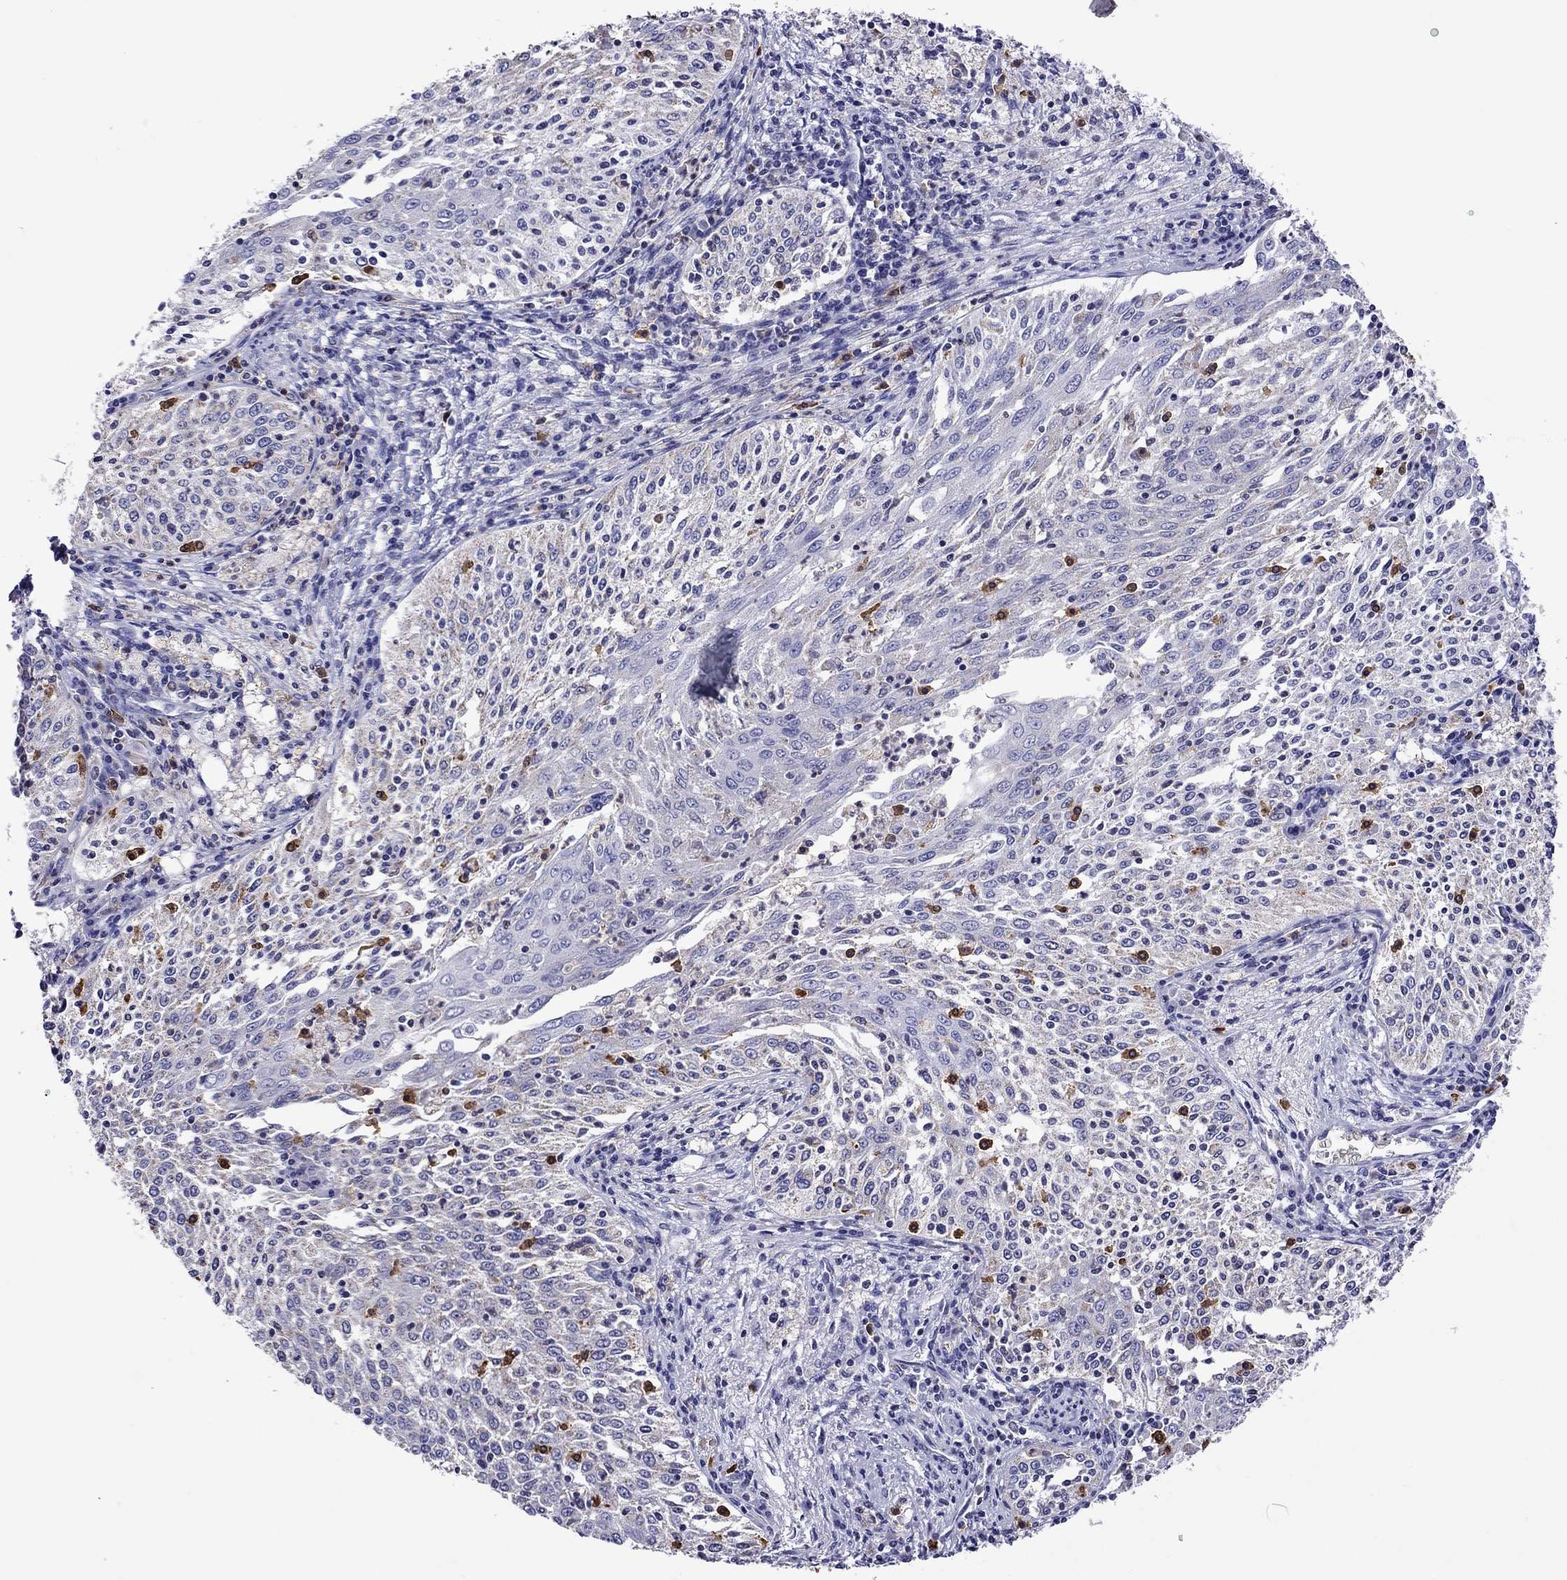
{"staining": {"intensity": "negative", "quantity": "none", "location": "none"}, "tissue": "cervical cancer", "cell_type": "Tumor cells", "image_type": "cancer", "snomed": [{"axis": "morphology", "description": "Squamous cell carcinoma, NOS"}, {"axis": "topography", "description": "Cervix"}], "caption": "There is no significant staining in tumor cells of cervical cancer (squamous cell carcinoma). Nuclei are stained in blue.", "gene": "SCG2", "patient": {"sex": "female", "age": 41}}